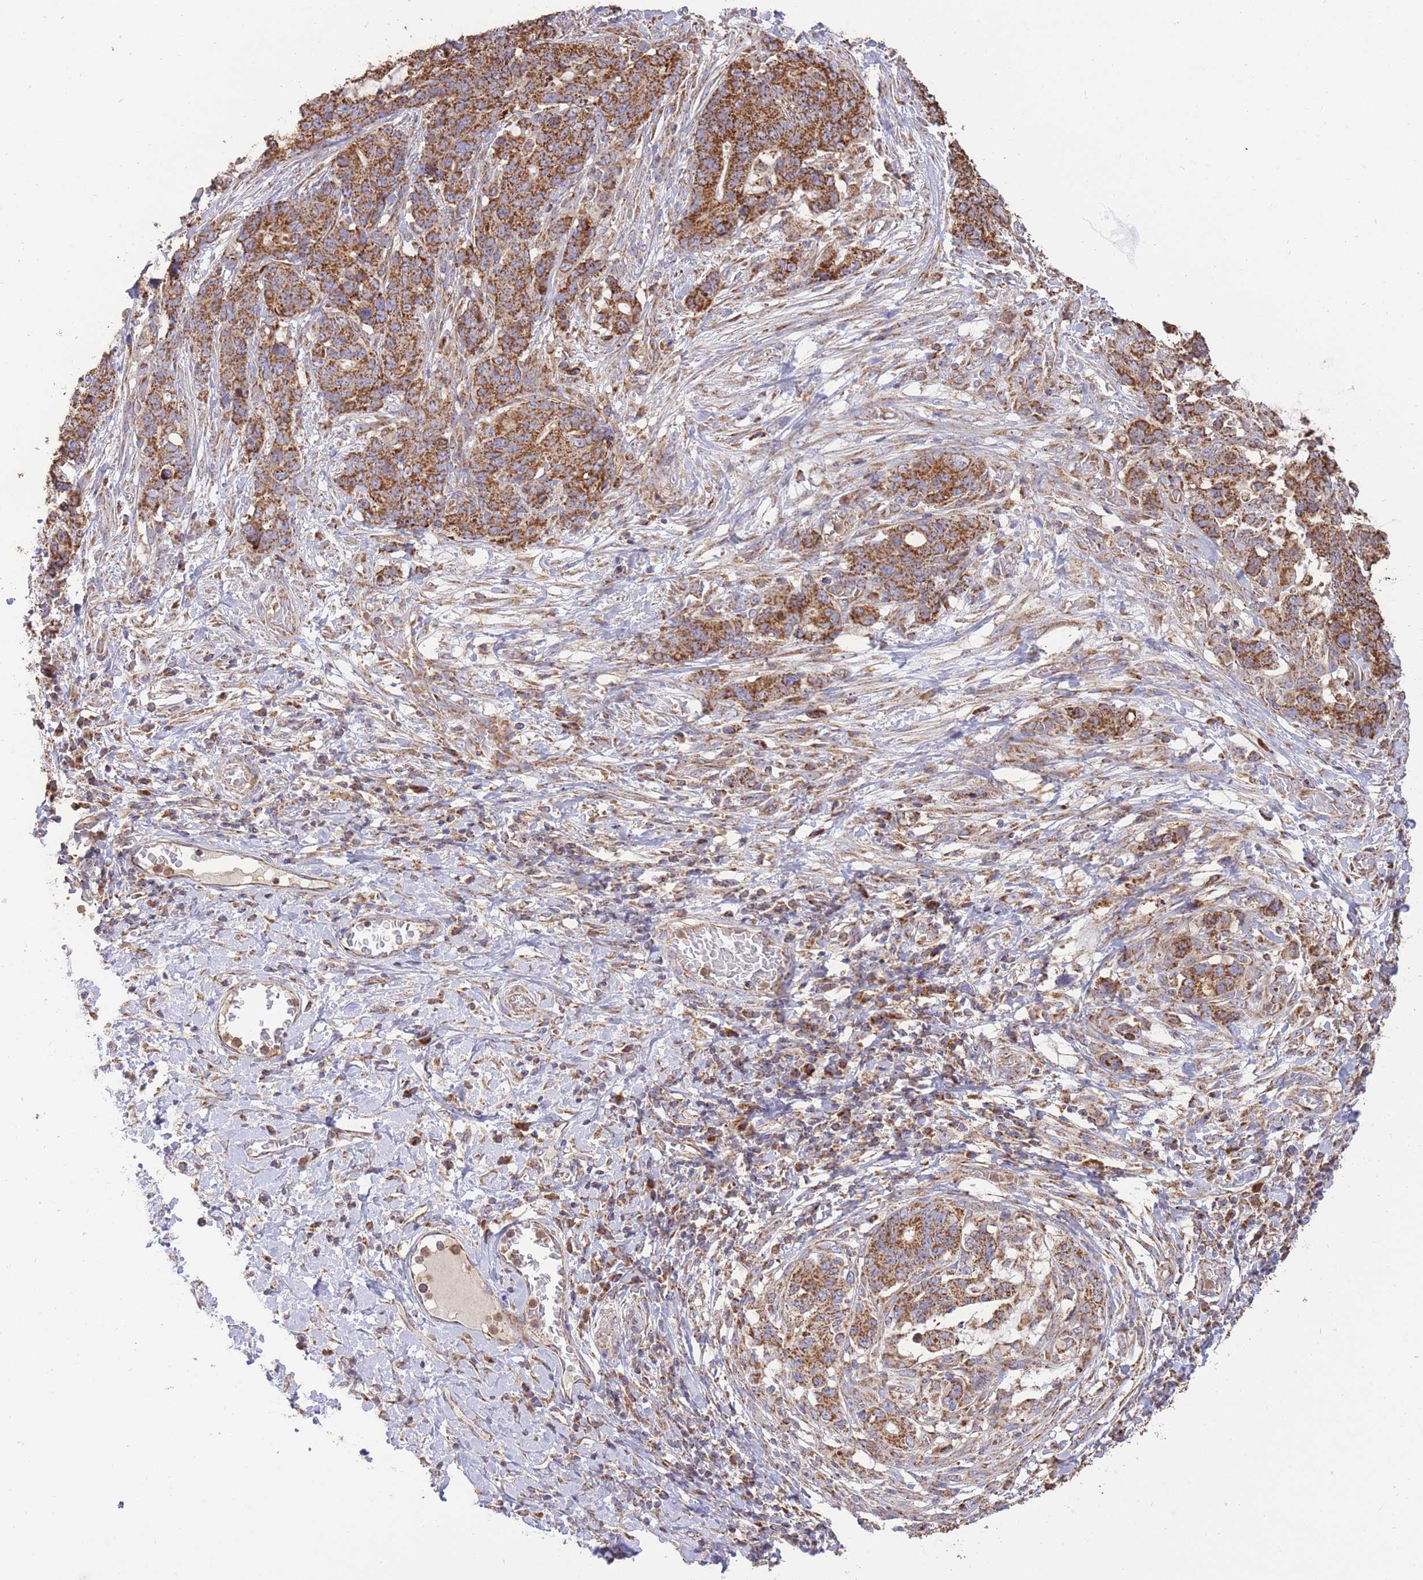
{"staining": {"intensity": "strong", "quantity": ">75%", "location": "cytoplasmic/membranous"}, "tissue": "stomach cancer", "cell_type": "Tumor cells", "image_type": "cancer", "snomed": [{"axis": "morphology", "description": "Normal tissue, NOS"}, {"axis": "morphology", "description": "Adenocarcinoma, NOS"}, {"axis": "topography", "description": "Stomach"}], "caption": "Protein positivity by immunohistochemistry exhibits strong cytoplasmic/membranous expression in about >75% of tumor cells in adenocarcinoma (stomach).", "gene": "PREP", "patient": {"sex": "female", "age": 64}}